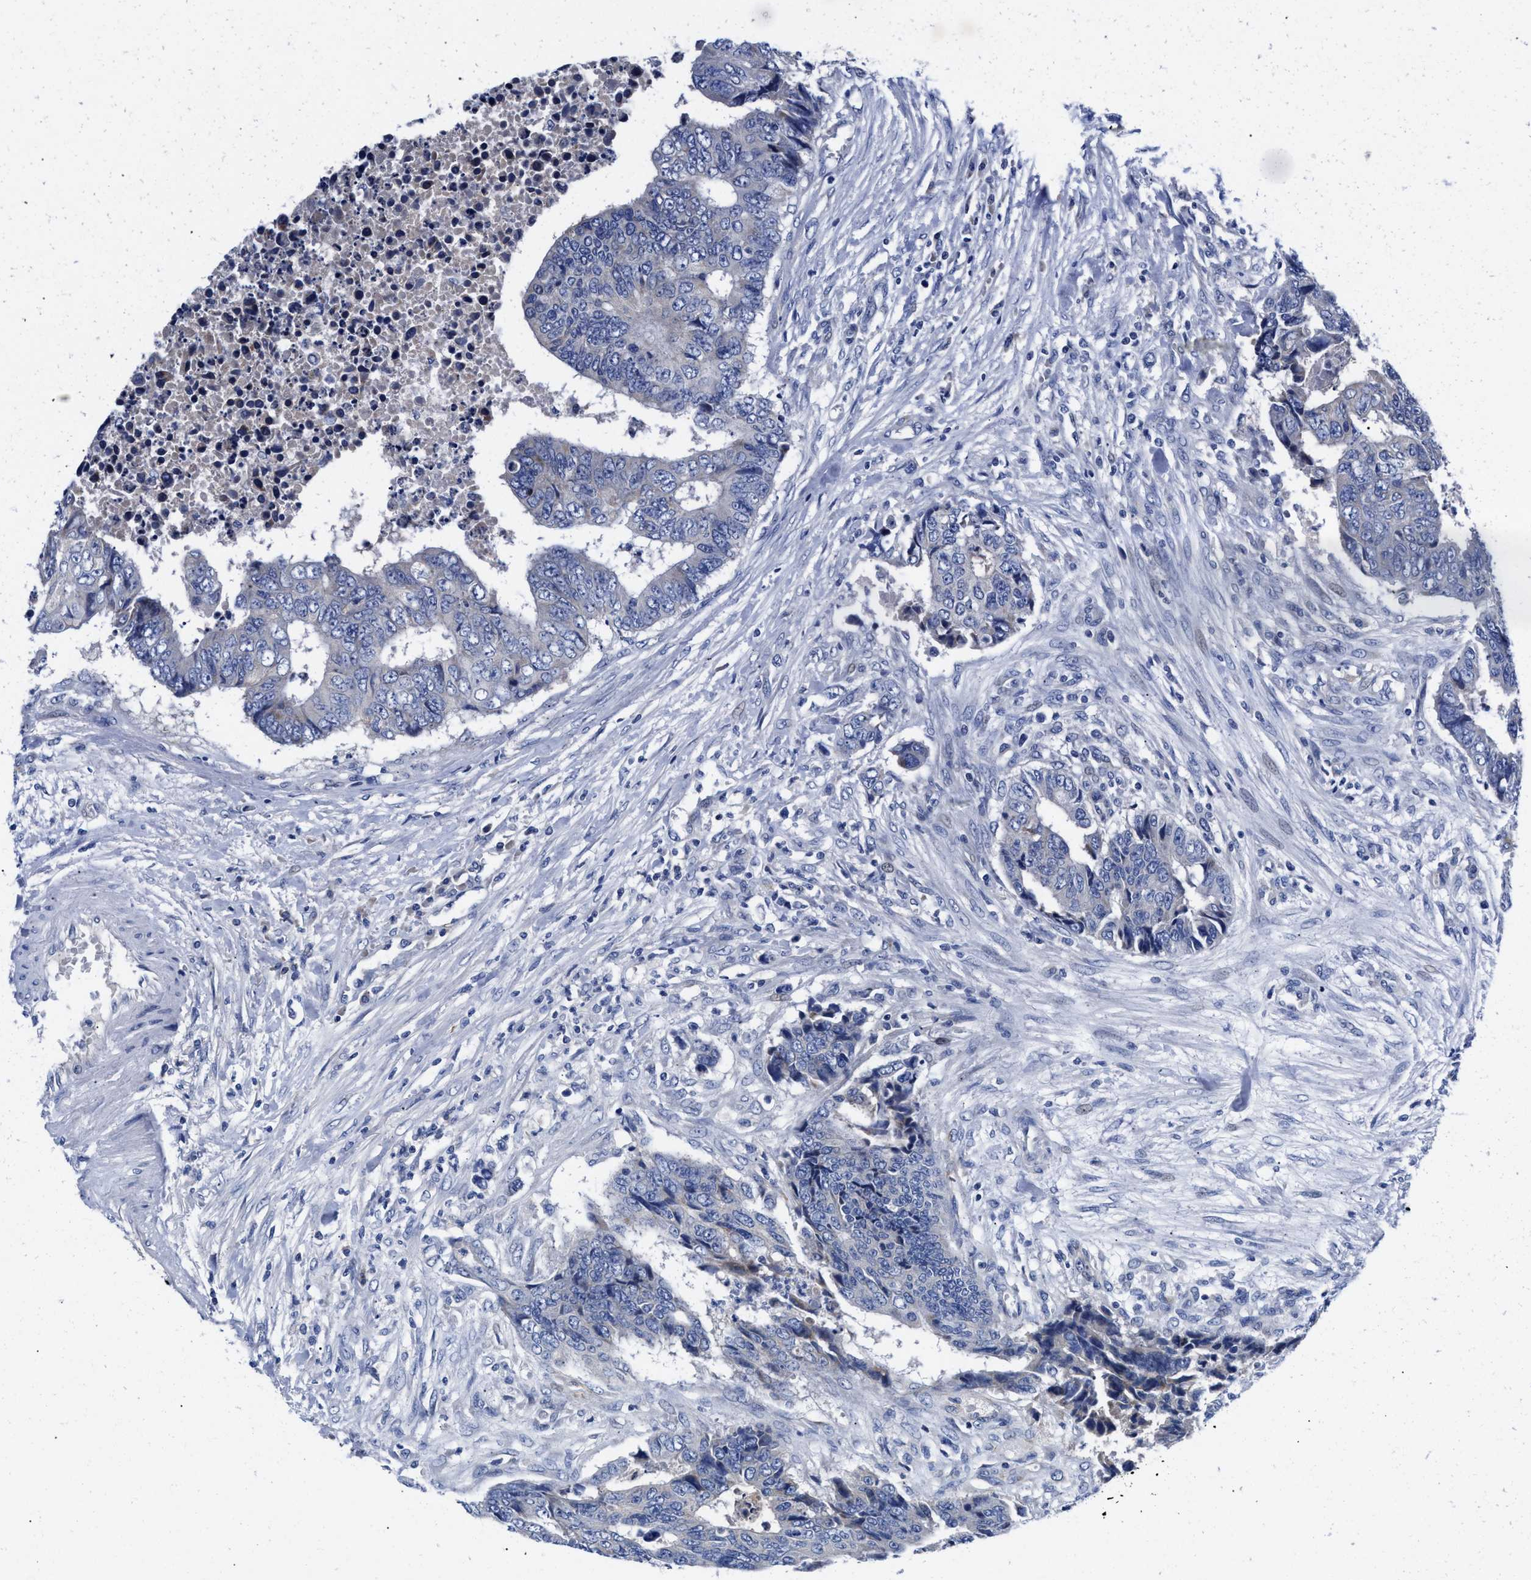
{"staining": {"intensity": "negative", "quantity": "none", "location": "none"}, "tissue": "colorectal cancer", "cell_type": "Tumor cells", "image_type": "cancer", "snomed": [{"axis": "morphology", "description": "Adenocarcinoma, NOS"}, {"axis": "topography", "description": "Rectum"}], "caption": "This is an immunohistochemistry photomicrograph of human adenocarcinoma (colorectal). There is no staining in tumor cells.", "gene": "DHRS13", "patient": {"sex": "male", "age": 84}}